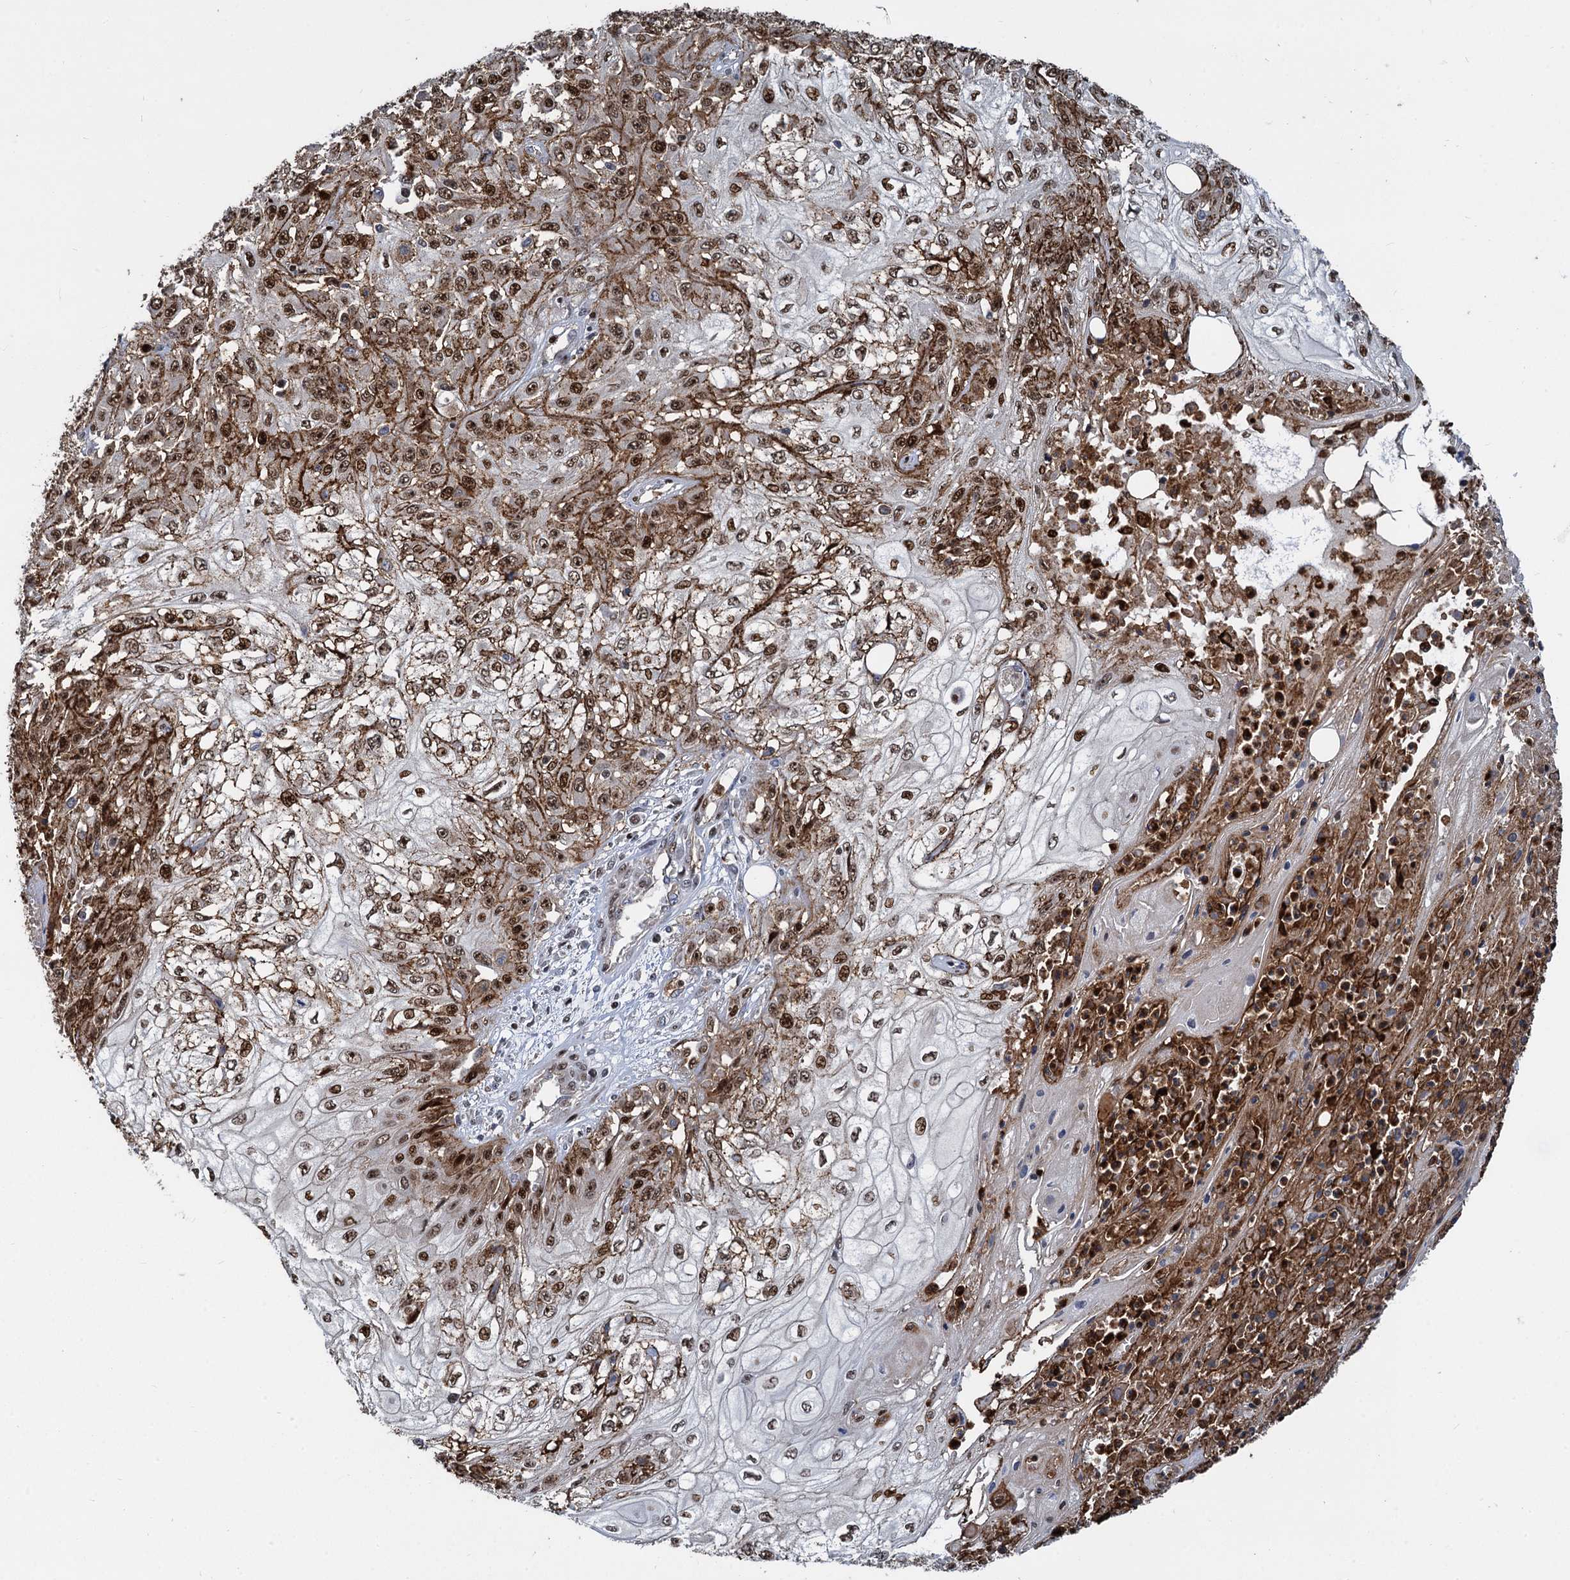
{"staining": {"intensity": "moderate", "quantity": ">75%", "location": "cytoplasmic/membranous,nuclear"}, "tissue": "skin cancer", "cell_type": "Tumor cells", "image_type": "cancer", "snomed": [{"axis": "morphology", "description": "Squamous cell carcinoma, NOS"}, {"axis": "morphology", "description": "Squamous cell carcinoma, metastatic, NOS"}, {"axis": "topography", "description": "Skin"}, {"axis": "topography", "description": "Lymph node"}], "caption": "Skin cancer stained with a brown dye exhibits moderate cytoplasmic/membranous and nuclear positive staining in approximately >75% of tumor cells.", "gene": "ANKRD49", "patient": {"sex": "male", "age": 75}}